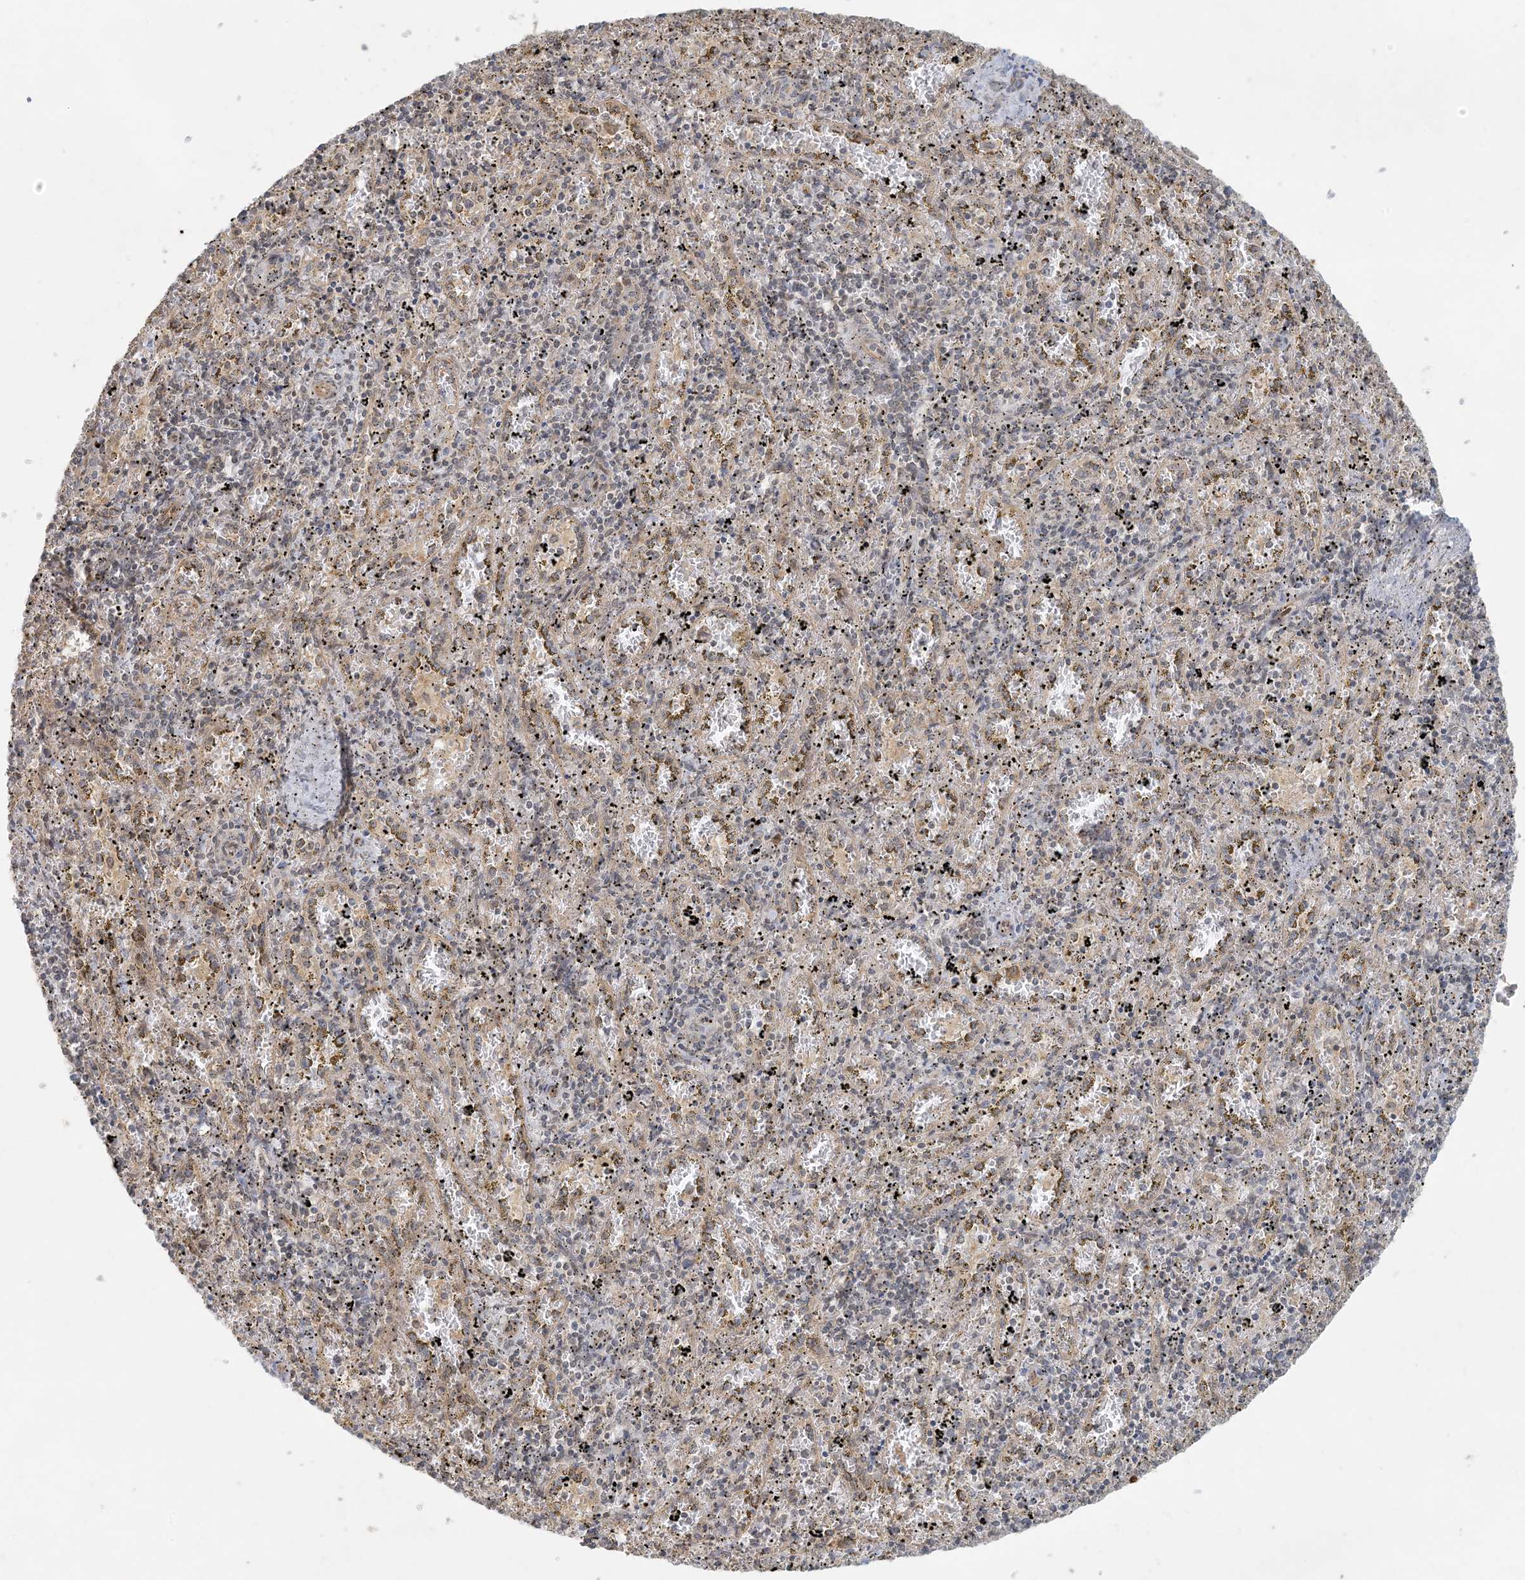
{"staining": {"intensity": "negative", "quantity": "none", "location": "none"}, "tissue": "spleen", "cell_type": "Cells in red pulp", "image_type": "normal", "snomed": [{"axis": "morphology", "description": "Normal tissue, NOS"}, {"axis": "topography", "description": "Spleen"}], "caption": "Cells in red pulp are negative for brown protein staining in benign spleen. (DAB (3,3'-diaminobenzidine) immunohistochemistry (IHC) visualized using brightfield microscopy, high magnification).", "gene": "BCORL1", "patient": {"sex": "male", "age": 11}}